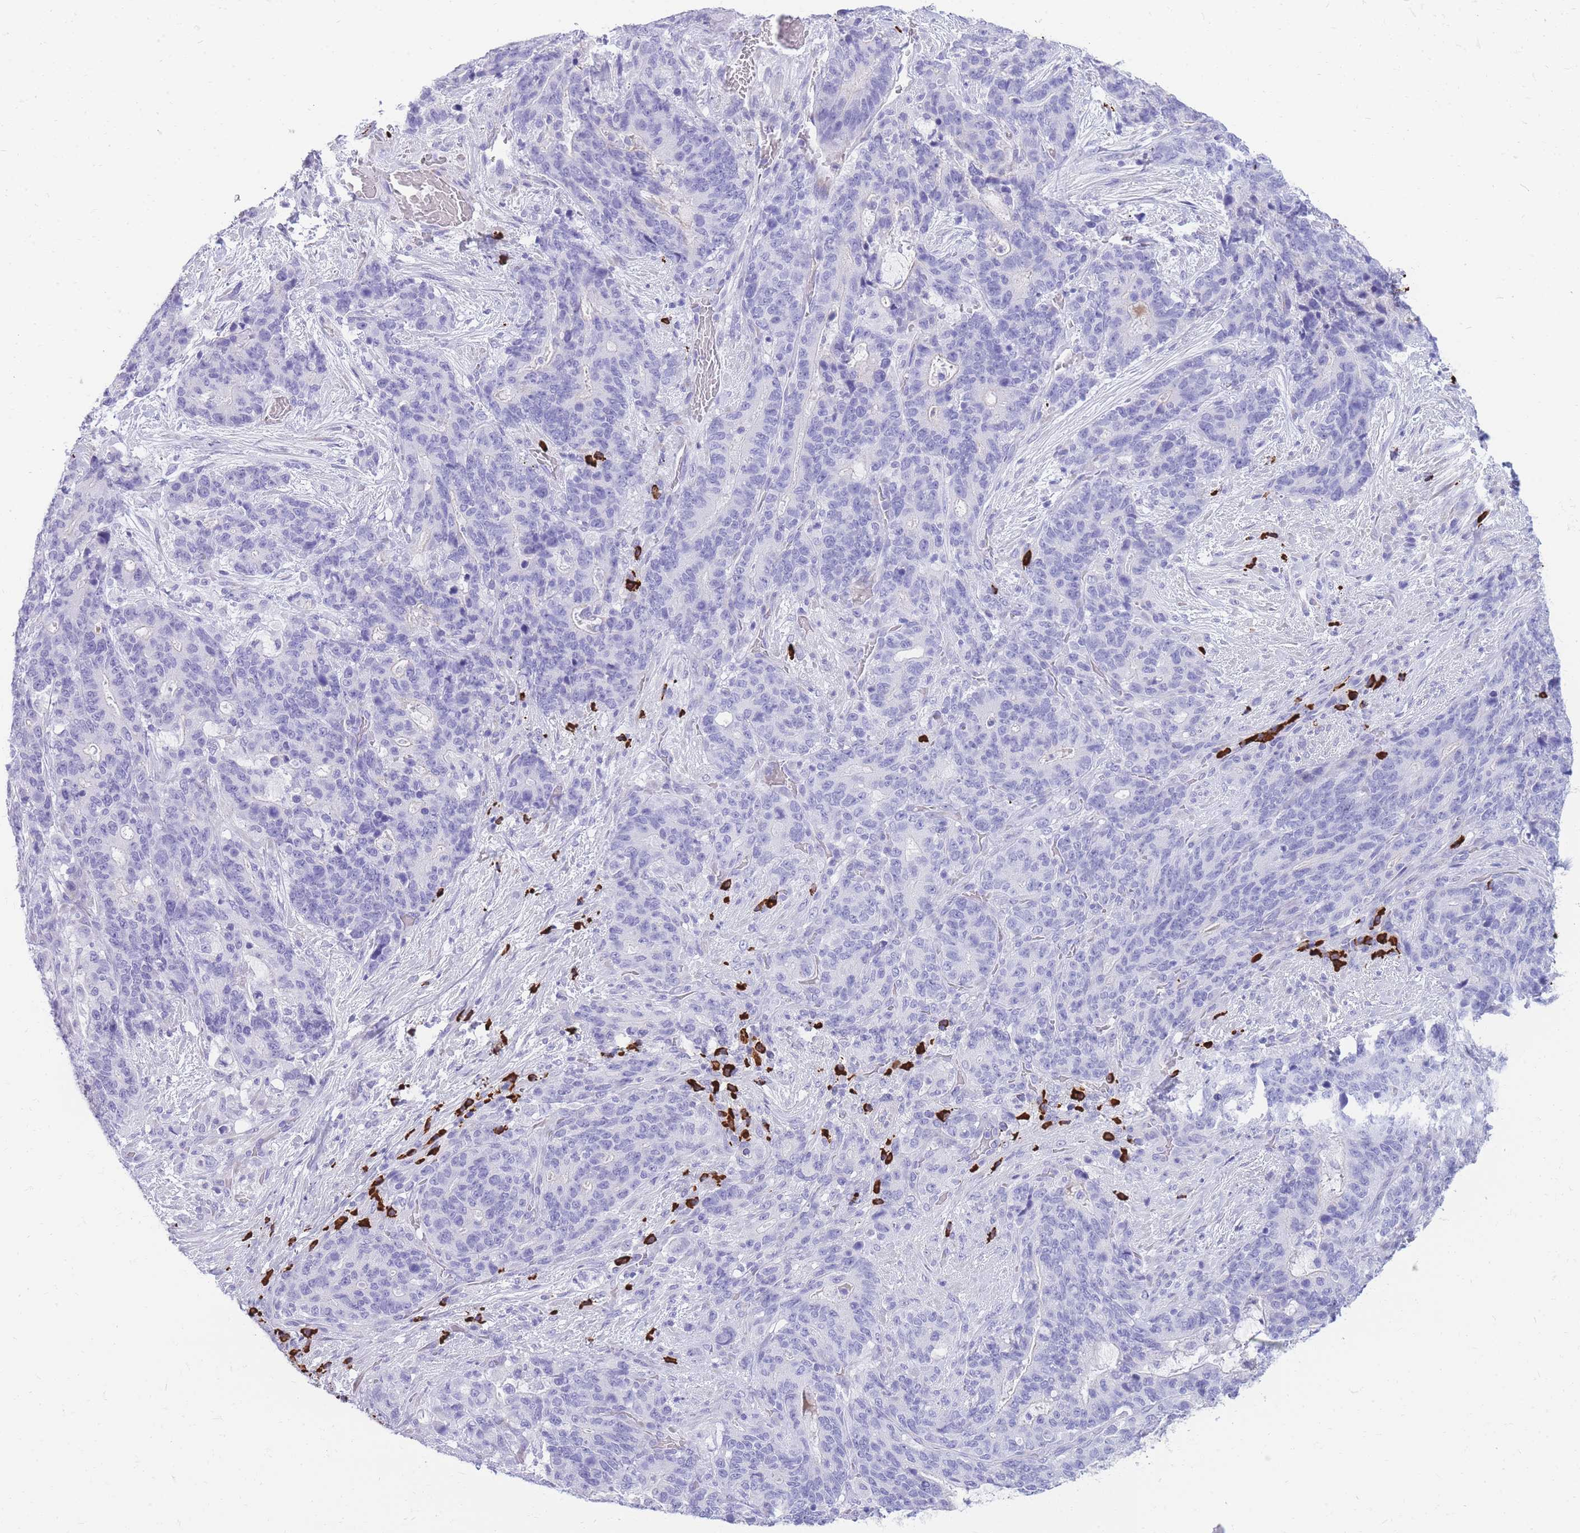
{"staining": {"intensity": "negative", "quantity": "none", "location": "none"}, "tissue": "stomach cancer", "cell_type": "Tumor cells", "image_type": "cancer", "snomed": [{"axis": "morphology", "description": "Normal tissue, NOS"}, {"axis": "morphology", "description": "Adenocarcinoma, NOS"}, {"axis": "topography", "description": "Stomach"}], "caption": "IHC of human stomach adenocarcinoma reveals no positivity in tumor cells.", "gene": "ZFP62", "patient": {"sex": "female", "age": 64}}